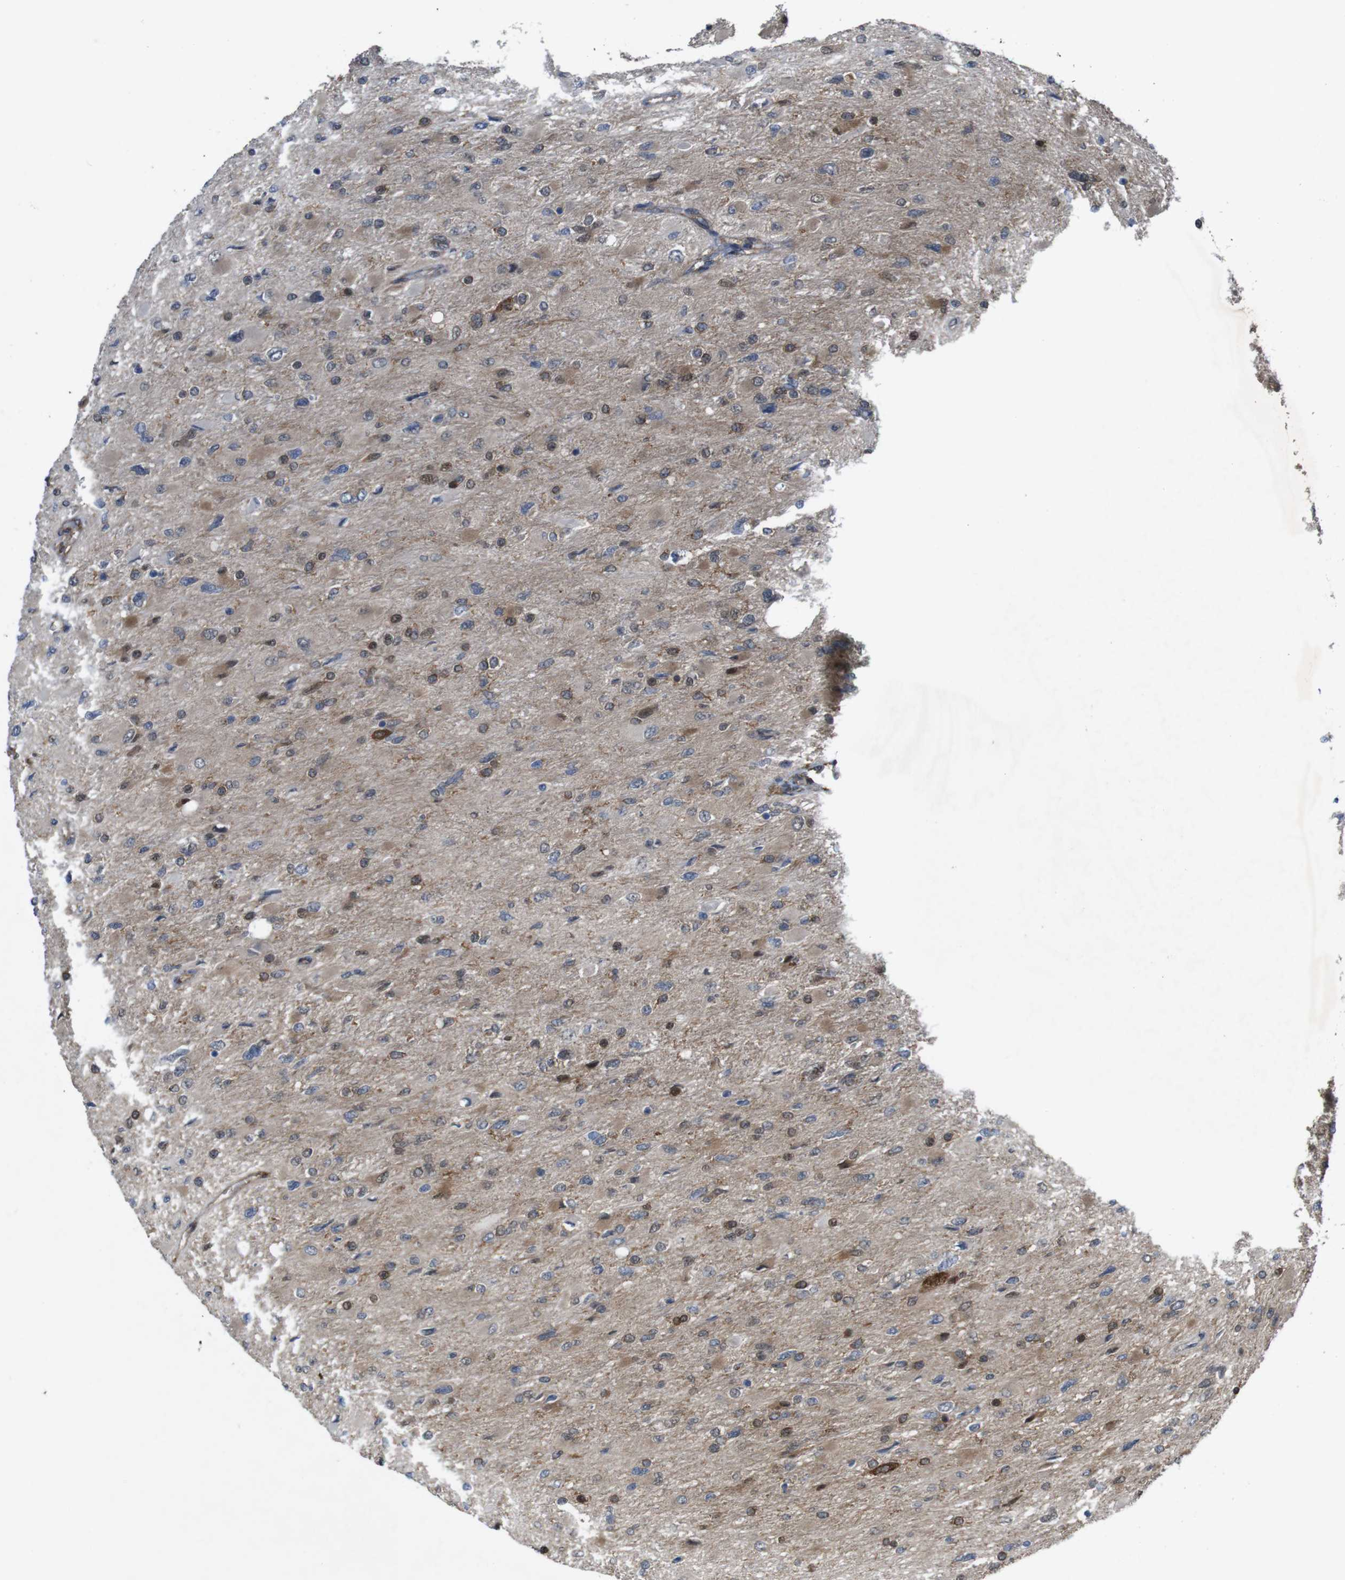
{"staining": {"intensity": "moderate", "quantity": "<25%", "location": "cytoplasmic/membranous,nuclear"}, "tissue": "glioma", "cell_type": "Tumor cells", "image_type": "cancer", "snomed": [{"axis": "morphology", "description": "Glioma, malignant, High grade"}, {"axis": "topography", "description": "Cerebral cortex"}], "caption": "Malignant high-grade glioma stained for a protein (brown) exhibits moderate cytoplasmic/membranous and nuclear positive positivity in approximately <25% of tumor cells.", "gene": "PTGER4", "patient": {"sex": "female", "age": 36}}